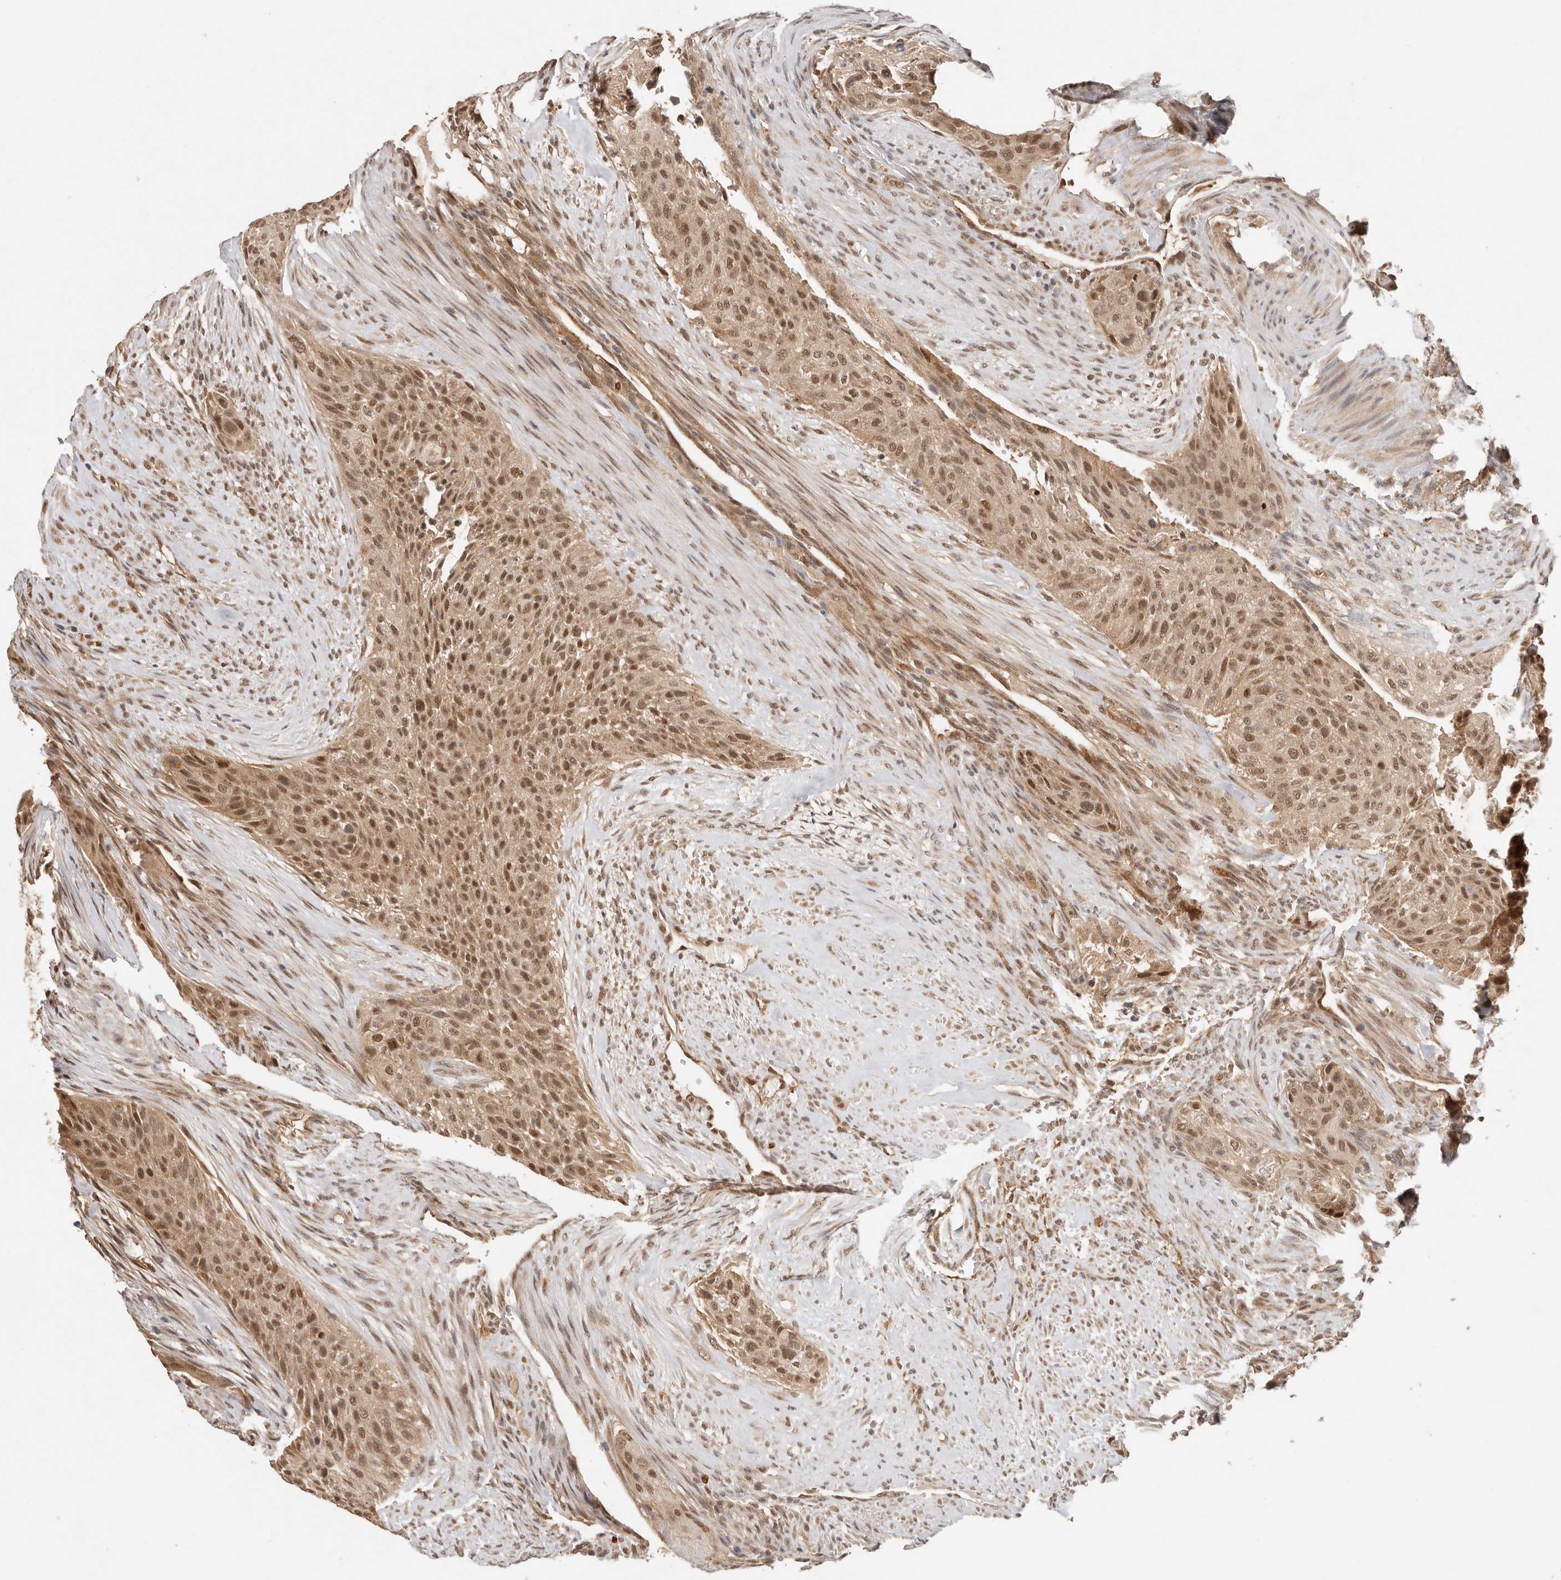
{"staining": {"intensity": "moderate", "quantity": ">75%", "location": "cytoplasmic/membranous,nuclear"}, "tissue": "urothelial cancer", "cell_type": "Tumor cells", "image_type": "cancer", "snomed": [{"axis": "morphology", "description": "Urothelial carcinoma, High grade"}, {"axis": "topography", "description": "Urinary bladder"}], "caption": "Urothelial cancer stained with IHC exhibits moderate cytoplasmic/membranous and nuclear positivity in about >75% of tumor cells.", "gene": "PSMA5", "patient": {"sex": "male", "age": 35}}